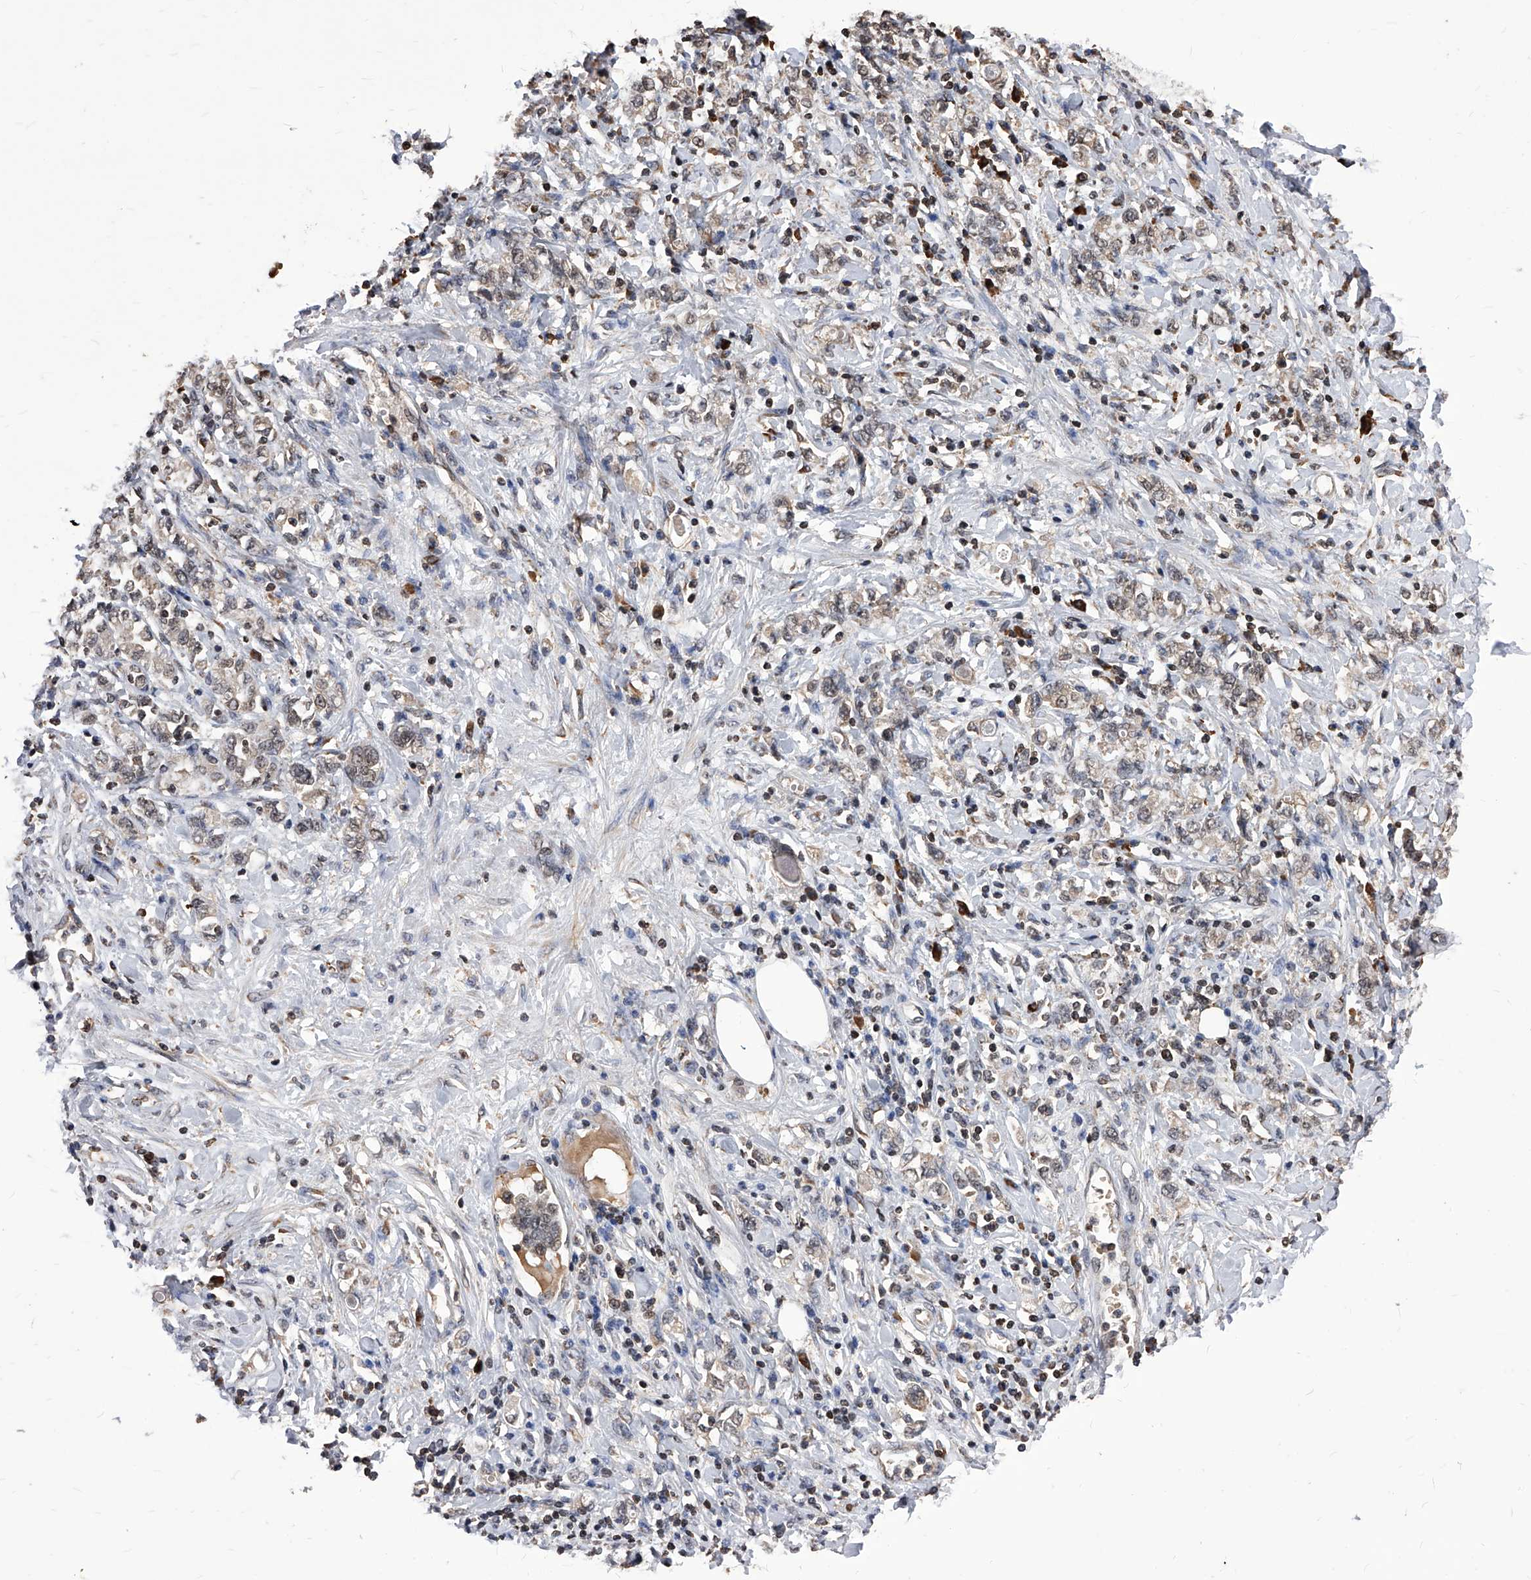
{"staining": {"intensity": "weak", "quantity": "25%-75%", "location": "cytoplasmic/membranous"}, "tissue": "stomach cancer", "cell_type": "Tumor cells", "image_type": "cancer", "snomed": [{"axis": "morphology", "description": "Adenocarcinoma, NOS"}, {"axis": "topography", "description": "Stomach"}], "caption": "Protein expression analysis of adenocarcinoma (stomach) demonstrates weak cytoplasmic/membranous positivity in approximately 25%-75% of tumor cells. The staining was performed using DAB (3,3'-diaminobenzidine) to visualize the protein expression in brown, while the nuclei were stained in blue with hematoxylin (Magnification: 20x).", "gene": "ID1", "patient": {"sex": "female", "age": 76}}